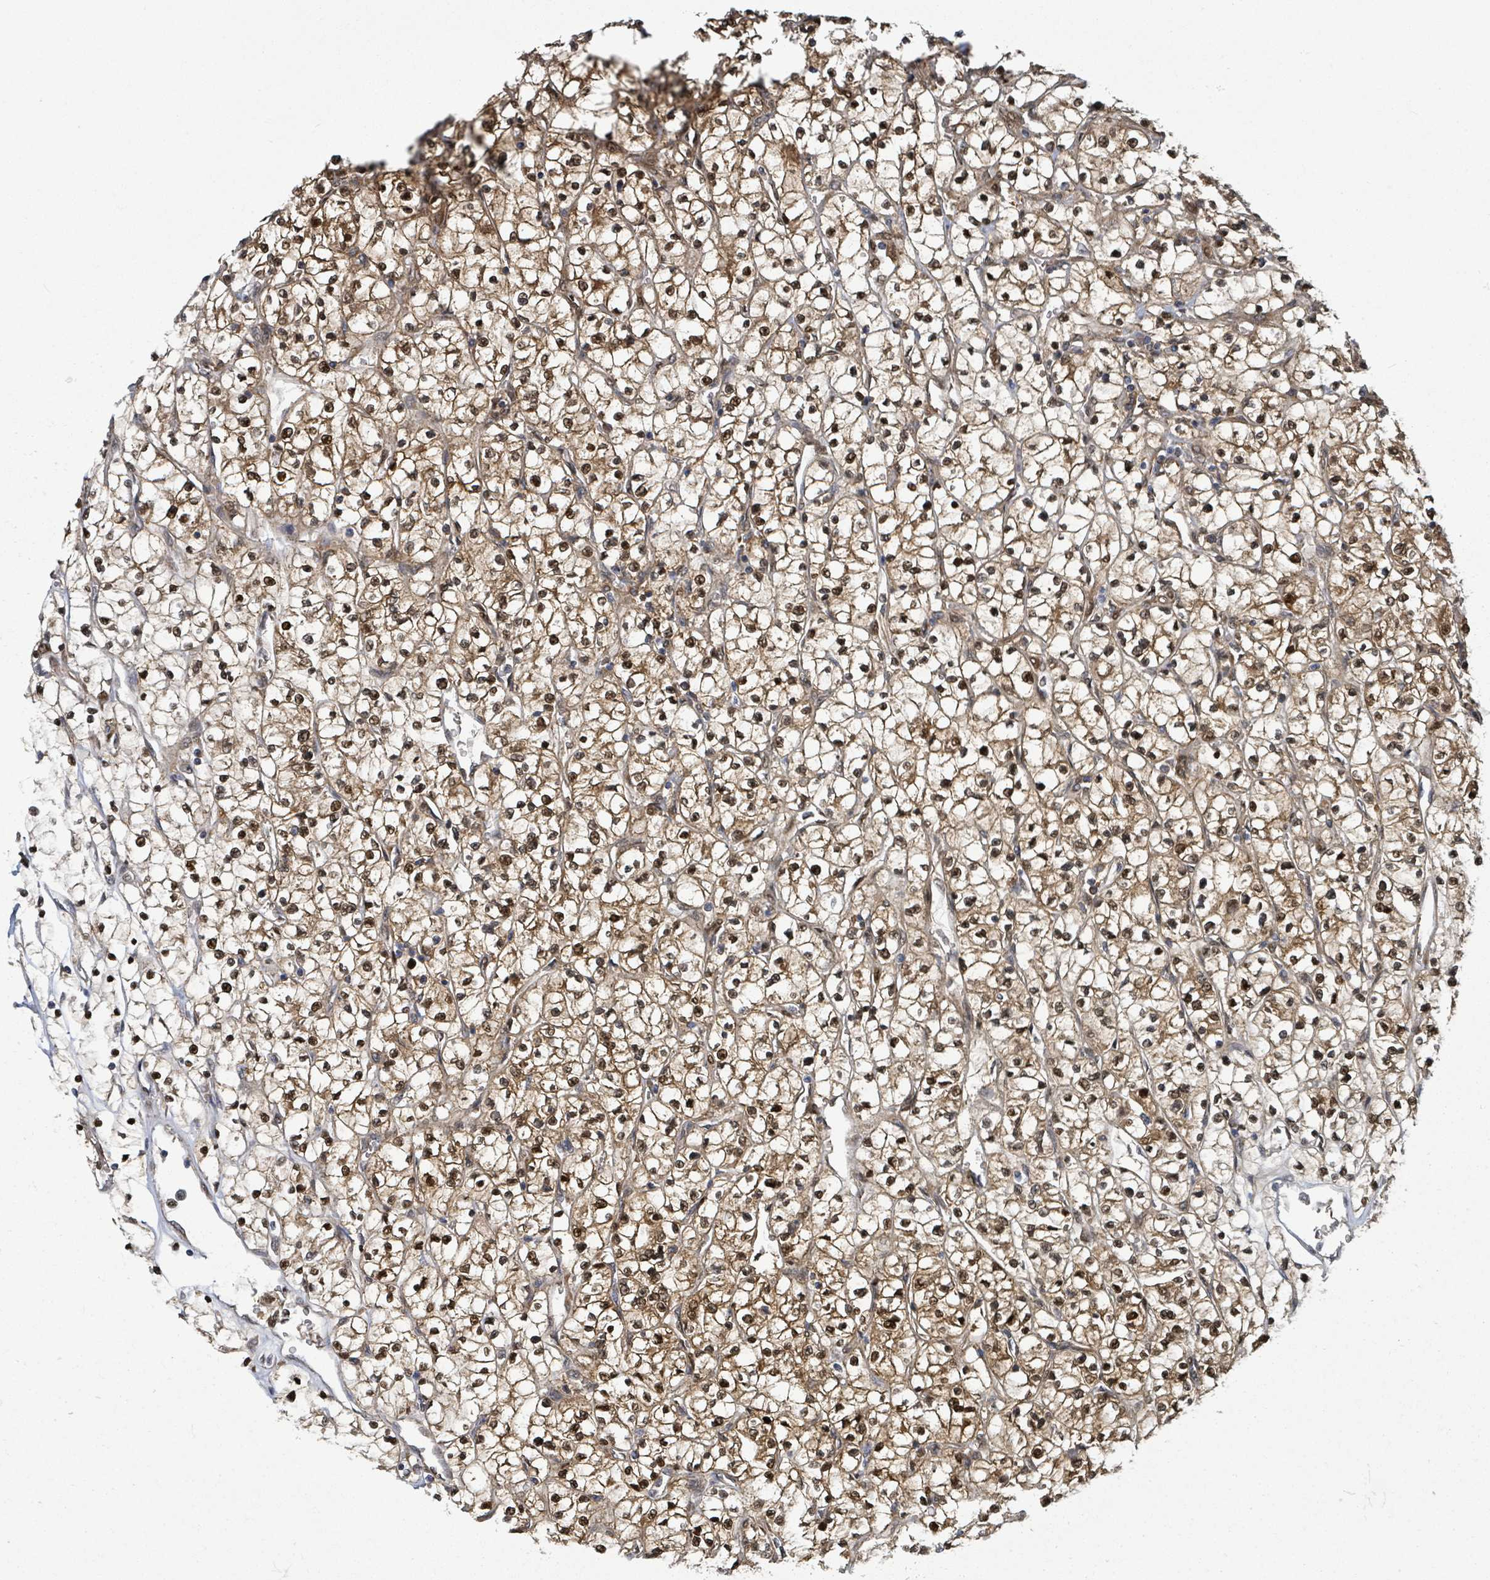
{"staining": {"intensity": "moderate", "quantity": ">75%", "location": "cytoplasmic/membranous,nuclear"}, "tissue": "renal cancer", "cell_type": "Tumor cells", "image_type": "cancer", "snomed": [{"axis": "morphology", "description": "Adenocarcinoma, NOS"}, {"axis": "topography", "description": "Kidney"}], "caption": "Approximately >75% of tumor cells in human adenocarcinoma (renal) display moderate cytoplasmic/membranous and nuclear protein positivity as visualized by brown immunohistochemical staining.", "gene": "PSMB7", "patient": {"sex": "female", "age": 64}}